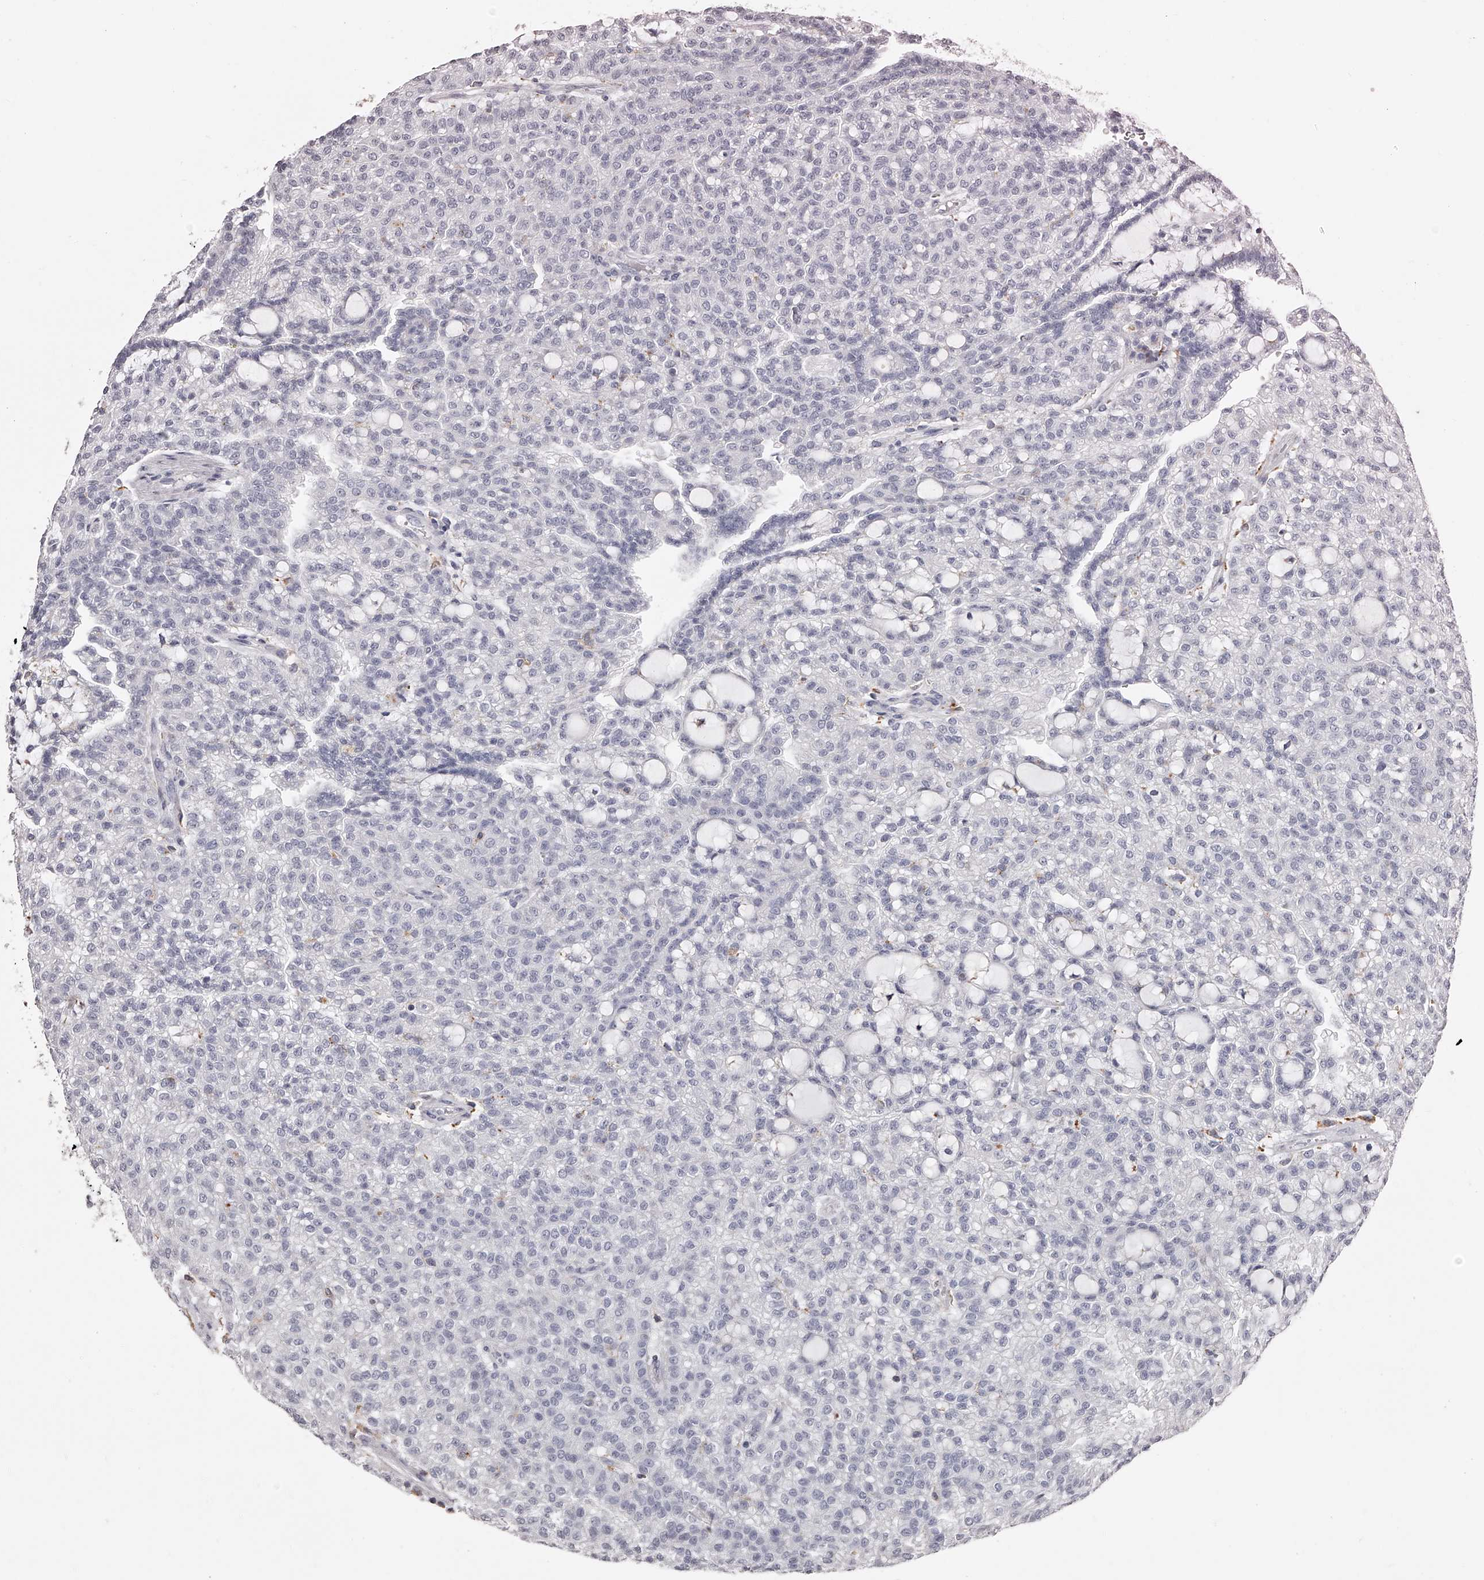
{"staining": {"intensity": "negative", "quantity": "none", "location": "none"}, "tissue": "renal cancer", "cell_type": "Tumor cells", "image_type": "cancer", "snomed": [{"axis": "morphology", "description": "Adenocarcinoma, NOS"}, {"axis": "topography", "description": "Kidney"}], "caption": "Immunohistochemical staining of human renal adenocarcinoma demonstrates no significant staining in tumor cells.", "gene": "PACSIN1", "patient": {"sex": "male", "age": 63}}